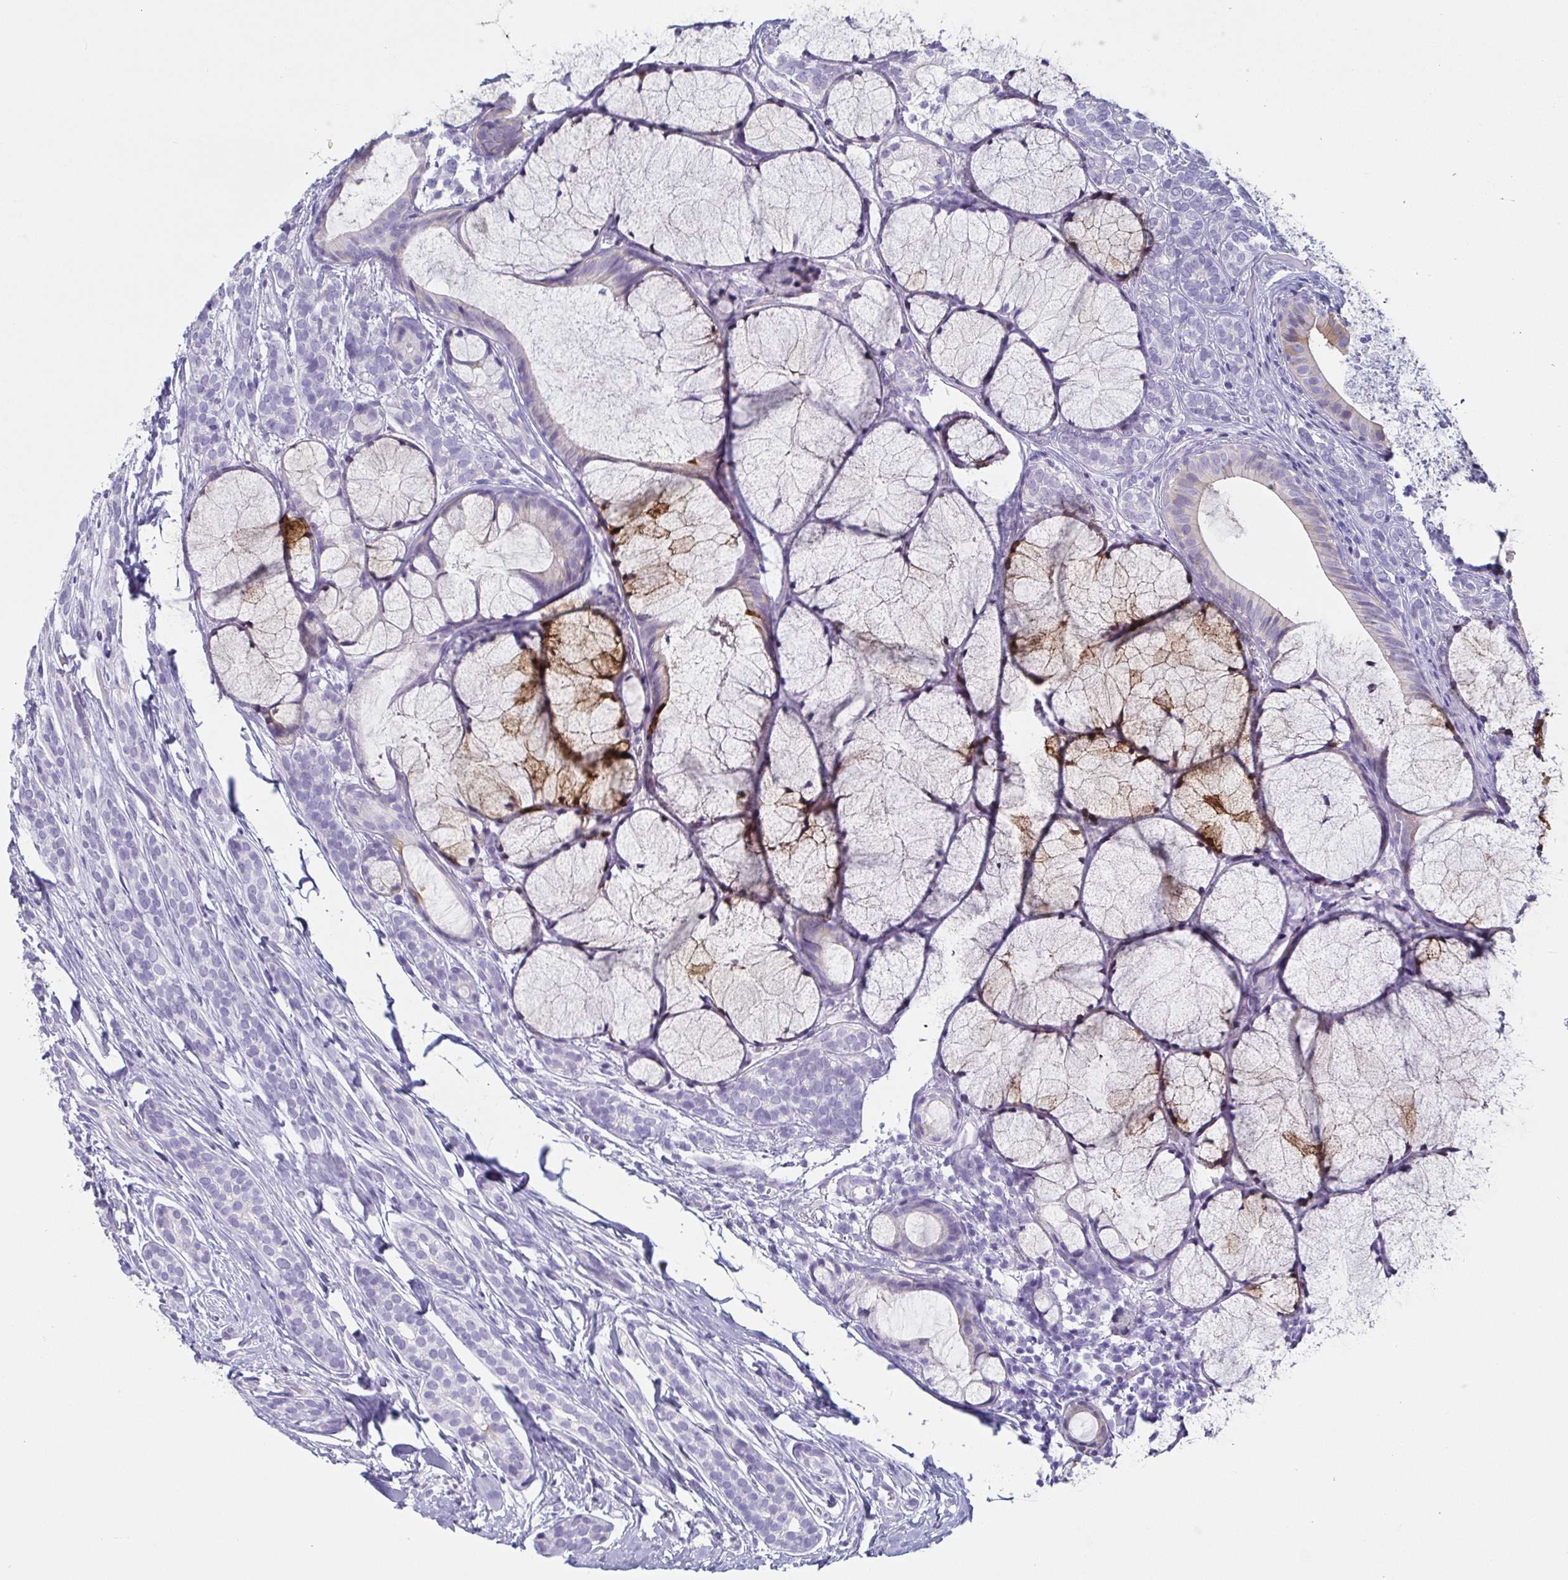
{"staining": {"intensity": "negative", "quantity": "none", "location": "none"}, "tissue": "head and neck cancer", "cell_type": "Tumor cells", "image_type": "cancer", "snomed": [{"axis": "morphology", "description": "Adenocarcinoma, NOS"}, {"axis": "topography", "description": "Head-Neck"}], "caption": "Photomicrograph shows no protein positivity in tumor cells of head and neck adenocarcinoma tissue.", "gene": "PRR4", "patient": {"sex": "female", "age": 57}}